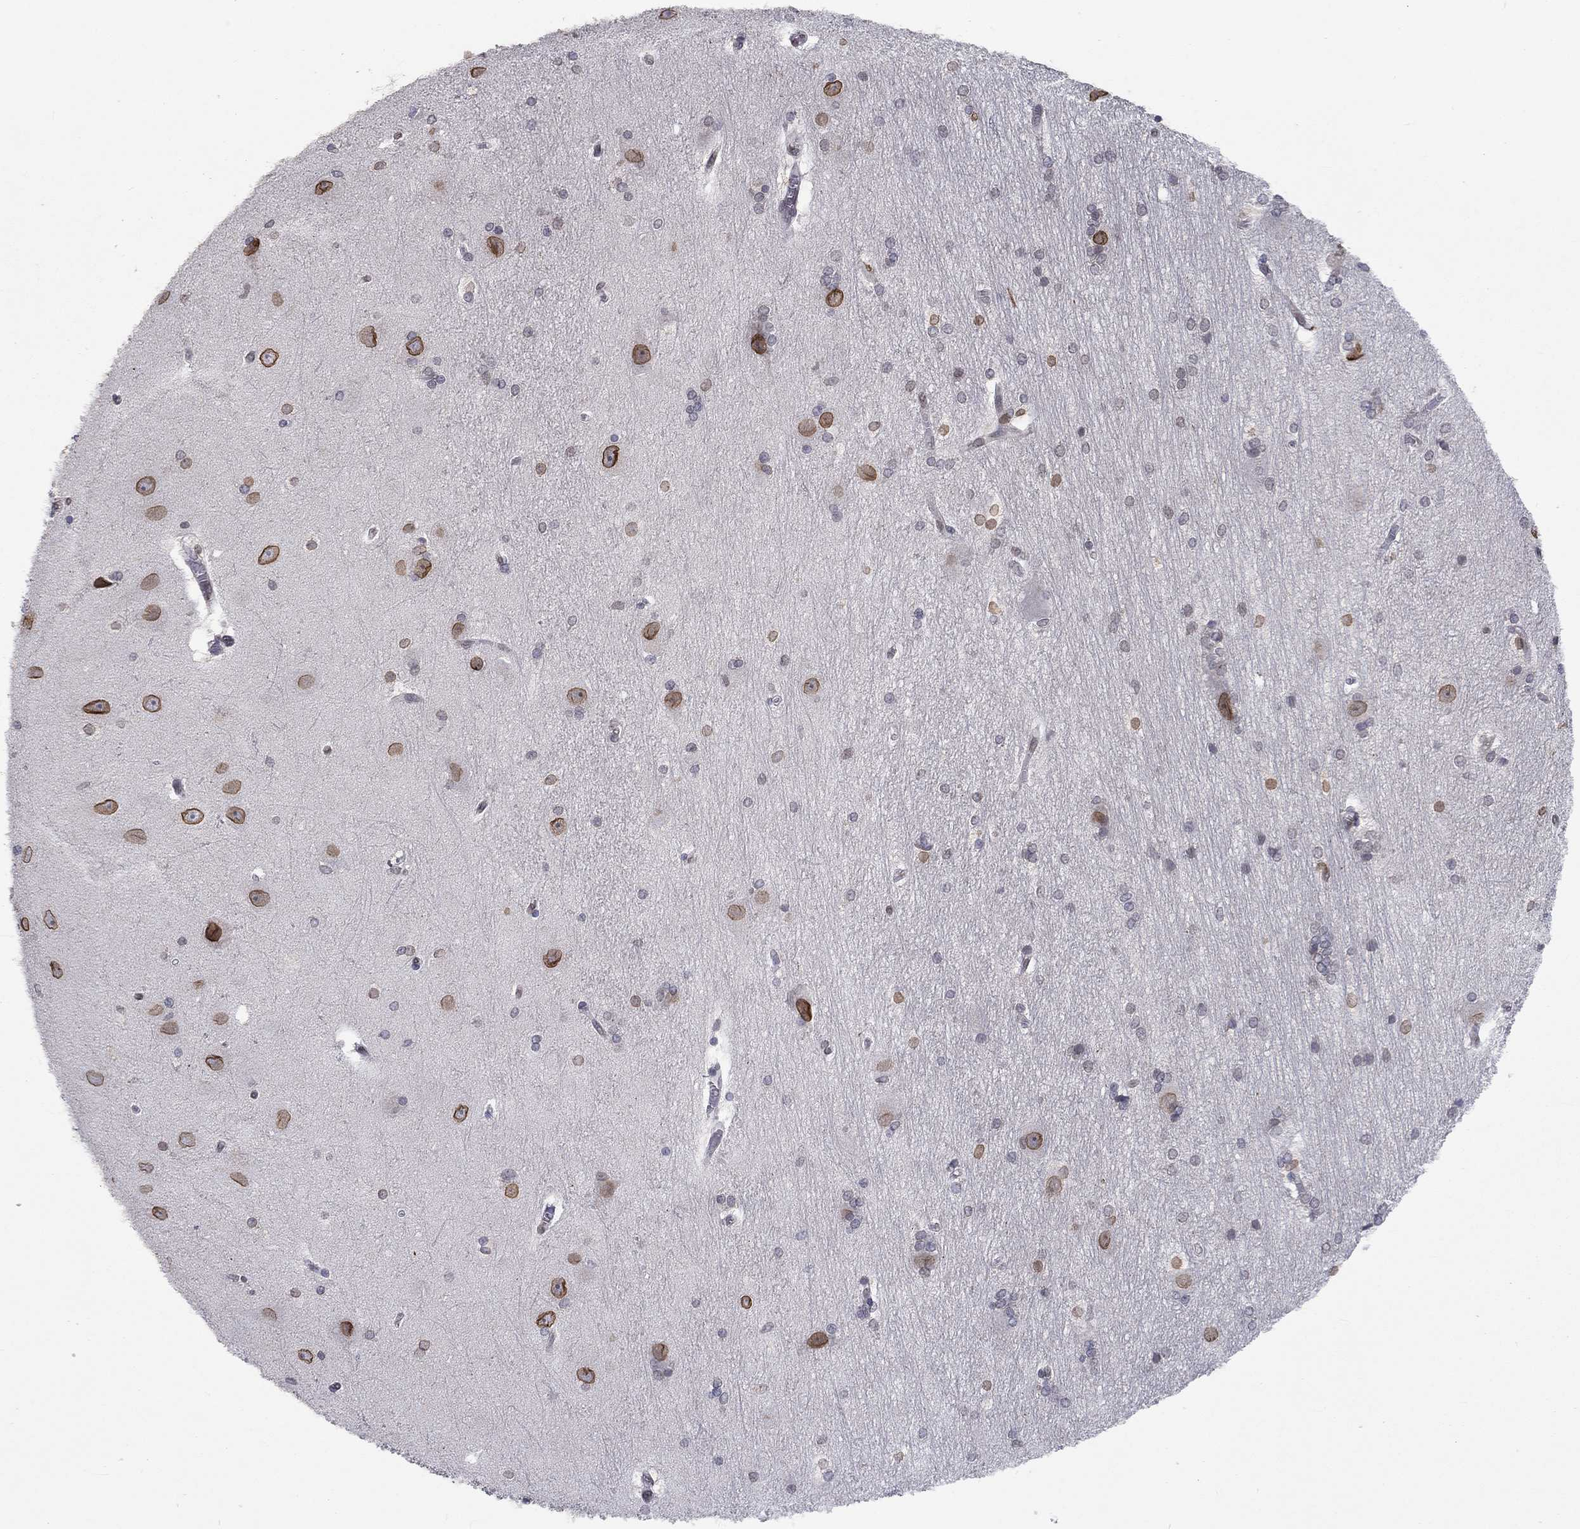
{"staining": {"intensity": "strong", "quantity": "<25%", "location": "nuclear"}, "tissue": "hippocampus", "cell_type": "Glial cells", "image_type": "normal", "snomed": [{"axis": "morphology", "description": "Normal tissue, NOS"}, {"axis": "topography", "description": "Cerebral cortex"}, {"axis": "topography", "description": "Hippocampus"}], "caption": "Glial cells exhibit medium levels of strong nuclear positivity in about <25% of cells in normal human hippocampus.", "gene": "CETN3", "patient": {"sex": "female", "age": 19}}